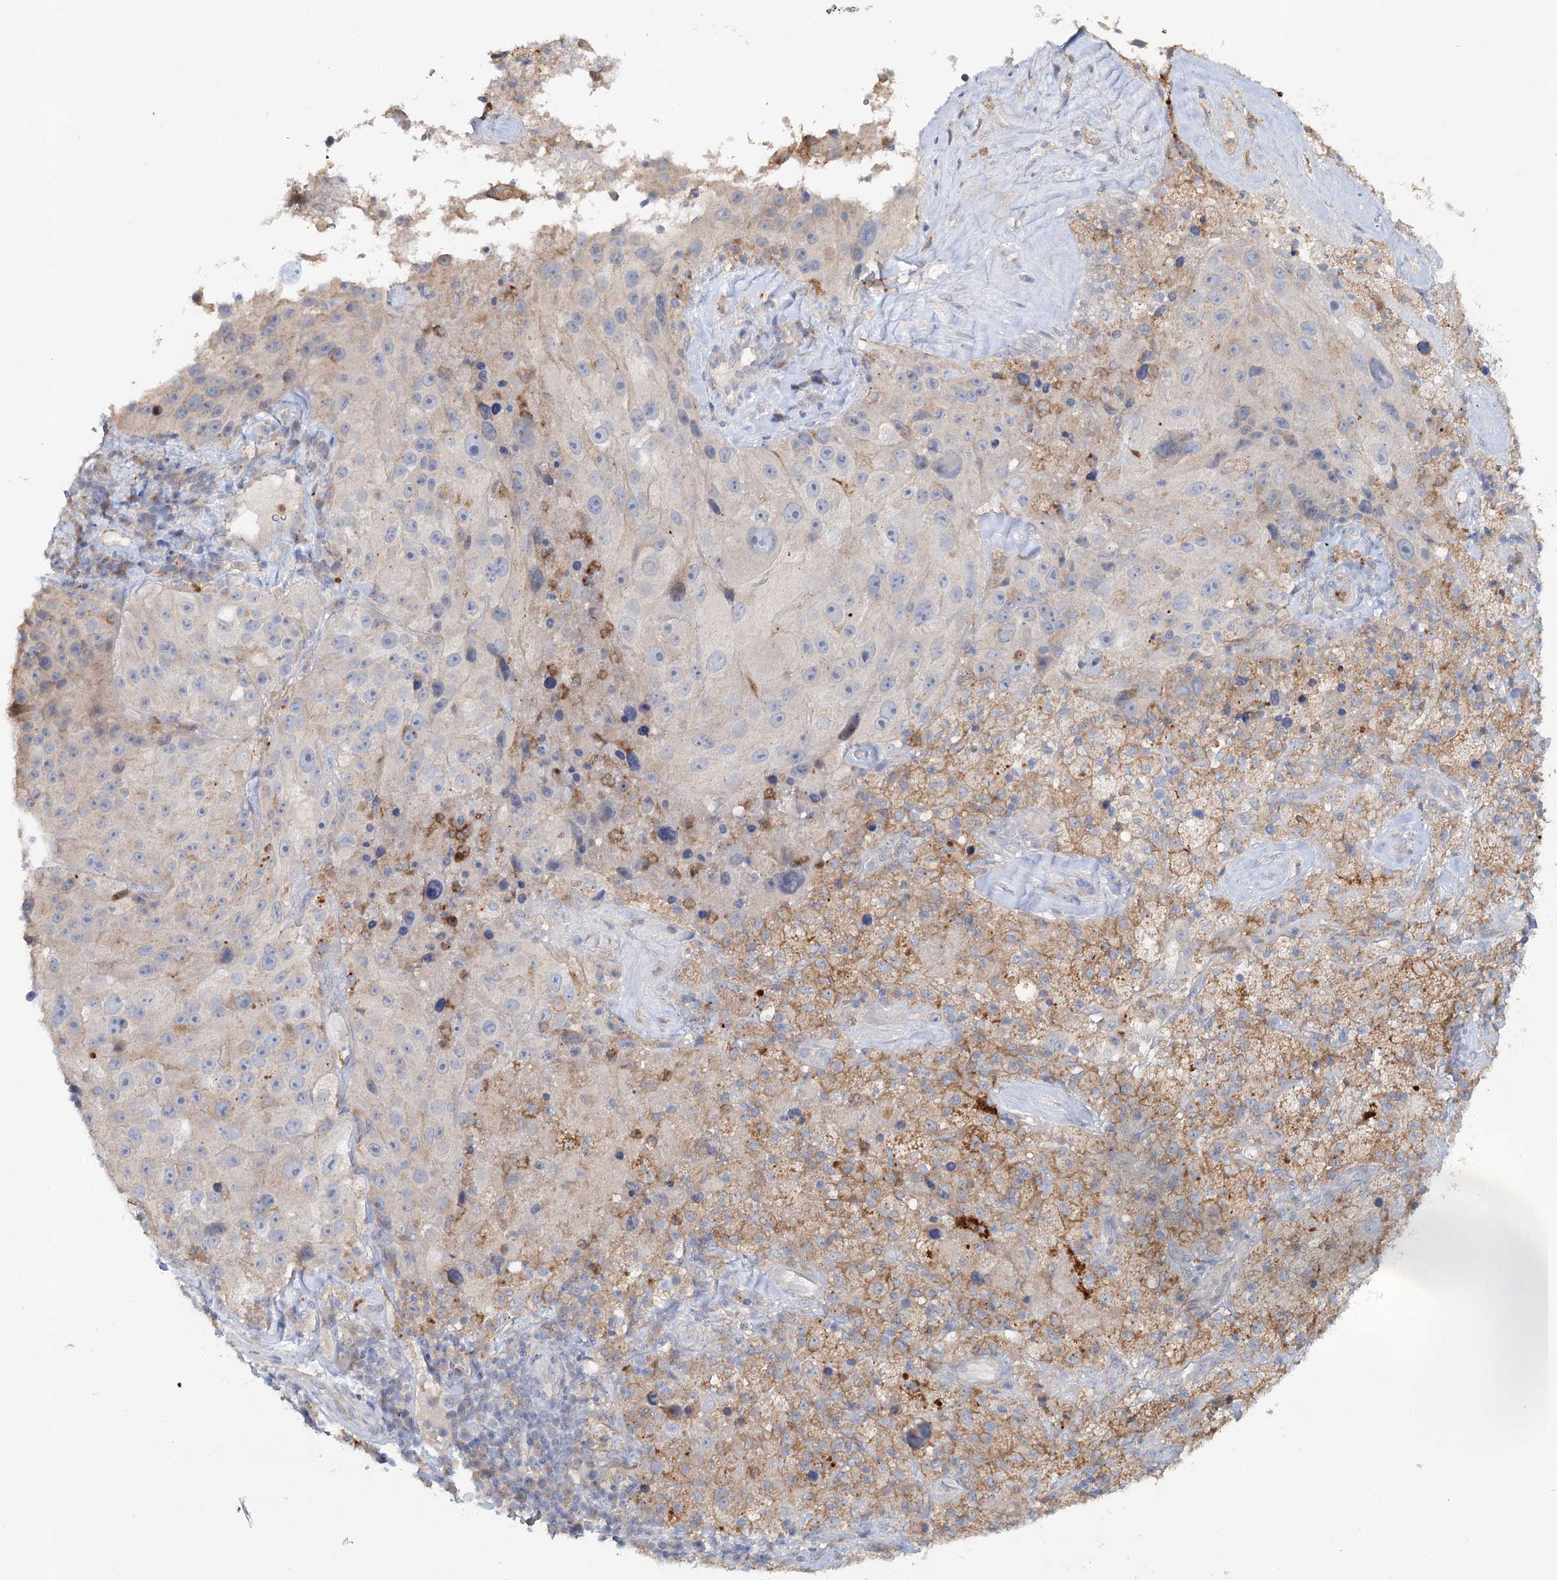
{"staining": {"intensity": "moderate", "quantity": "<25%", "location": "cytoplasmic/membranous"}, "tissue": "melanoma", "cell_type": "Tumor cells", "image_type": "cancer", "snomed": [{"axis": "morphology", "description": "Malignant melanoma, Metastatic site"}, {"axis": "topography", "description": "Lymph node"}], "caption": "Malignant melanoma (metastatic site) stained for a protein (brown) shows moderate cytoplasmic/membranous positive expression in approximately <25% of tumor cells.", "gene": "ALDH3B1", "patient": {"sex": "male", "age": 62}}